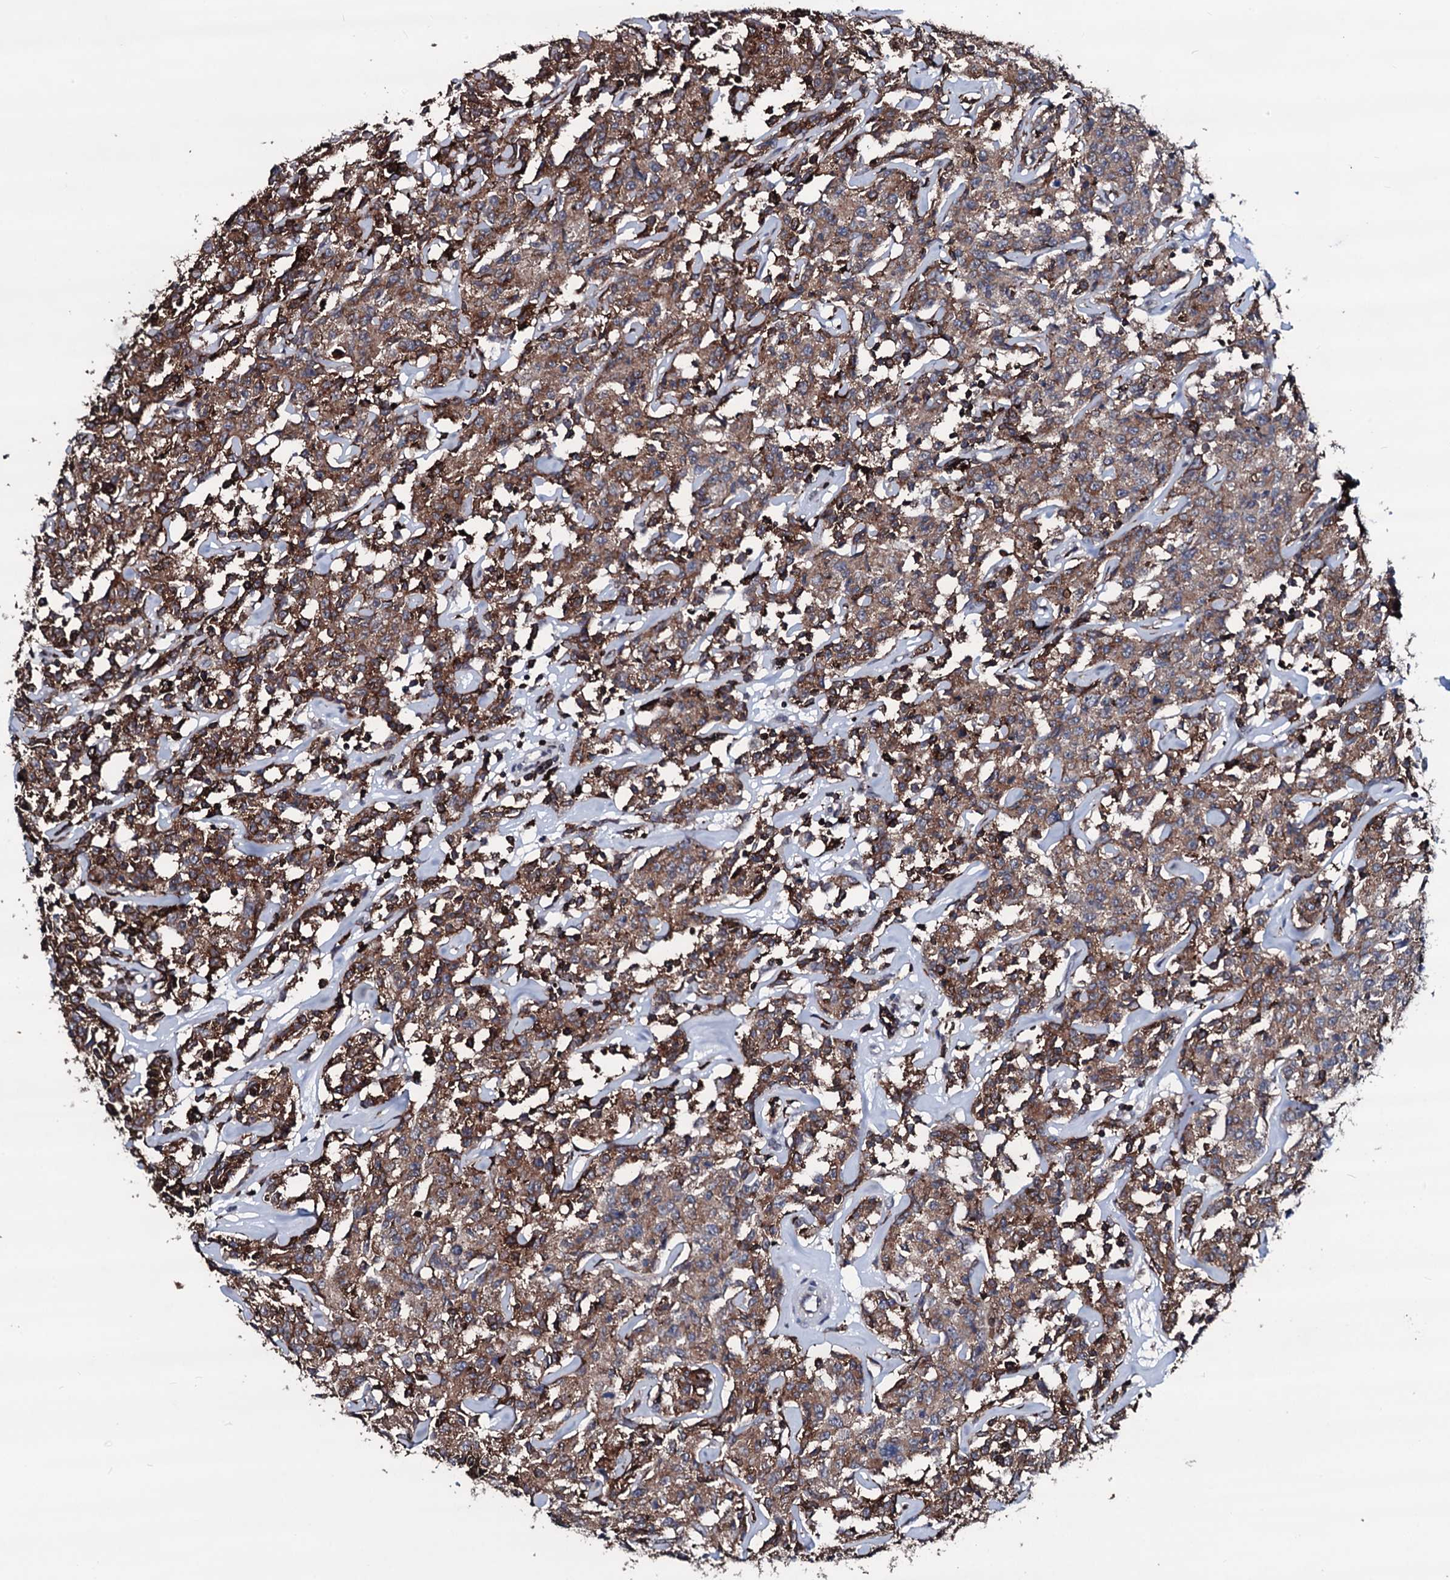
{"staining": {"intensity": "moderate", "quantity": ">75%", "location": "cytoplasmic/membranous"}, "tissue": "lymphoma", "cell_type": "Tumor cells", "image_type": "cancer", "snomed": [{"axis": "morphology", "description": "Malignant lymphoma, non-Hodgkin's type, Low grade"}, {"axis": "topography", "description": "Small intestine"}], "caption": "Tumor cells show moderate cytoplasmic/membranous expression in approximately >75% of cells in low-grade malignant lymphoma, non-Hodgkin's type.", "gene": "OGFOD2", "patient": {"sex": "female", "age": 59}}